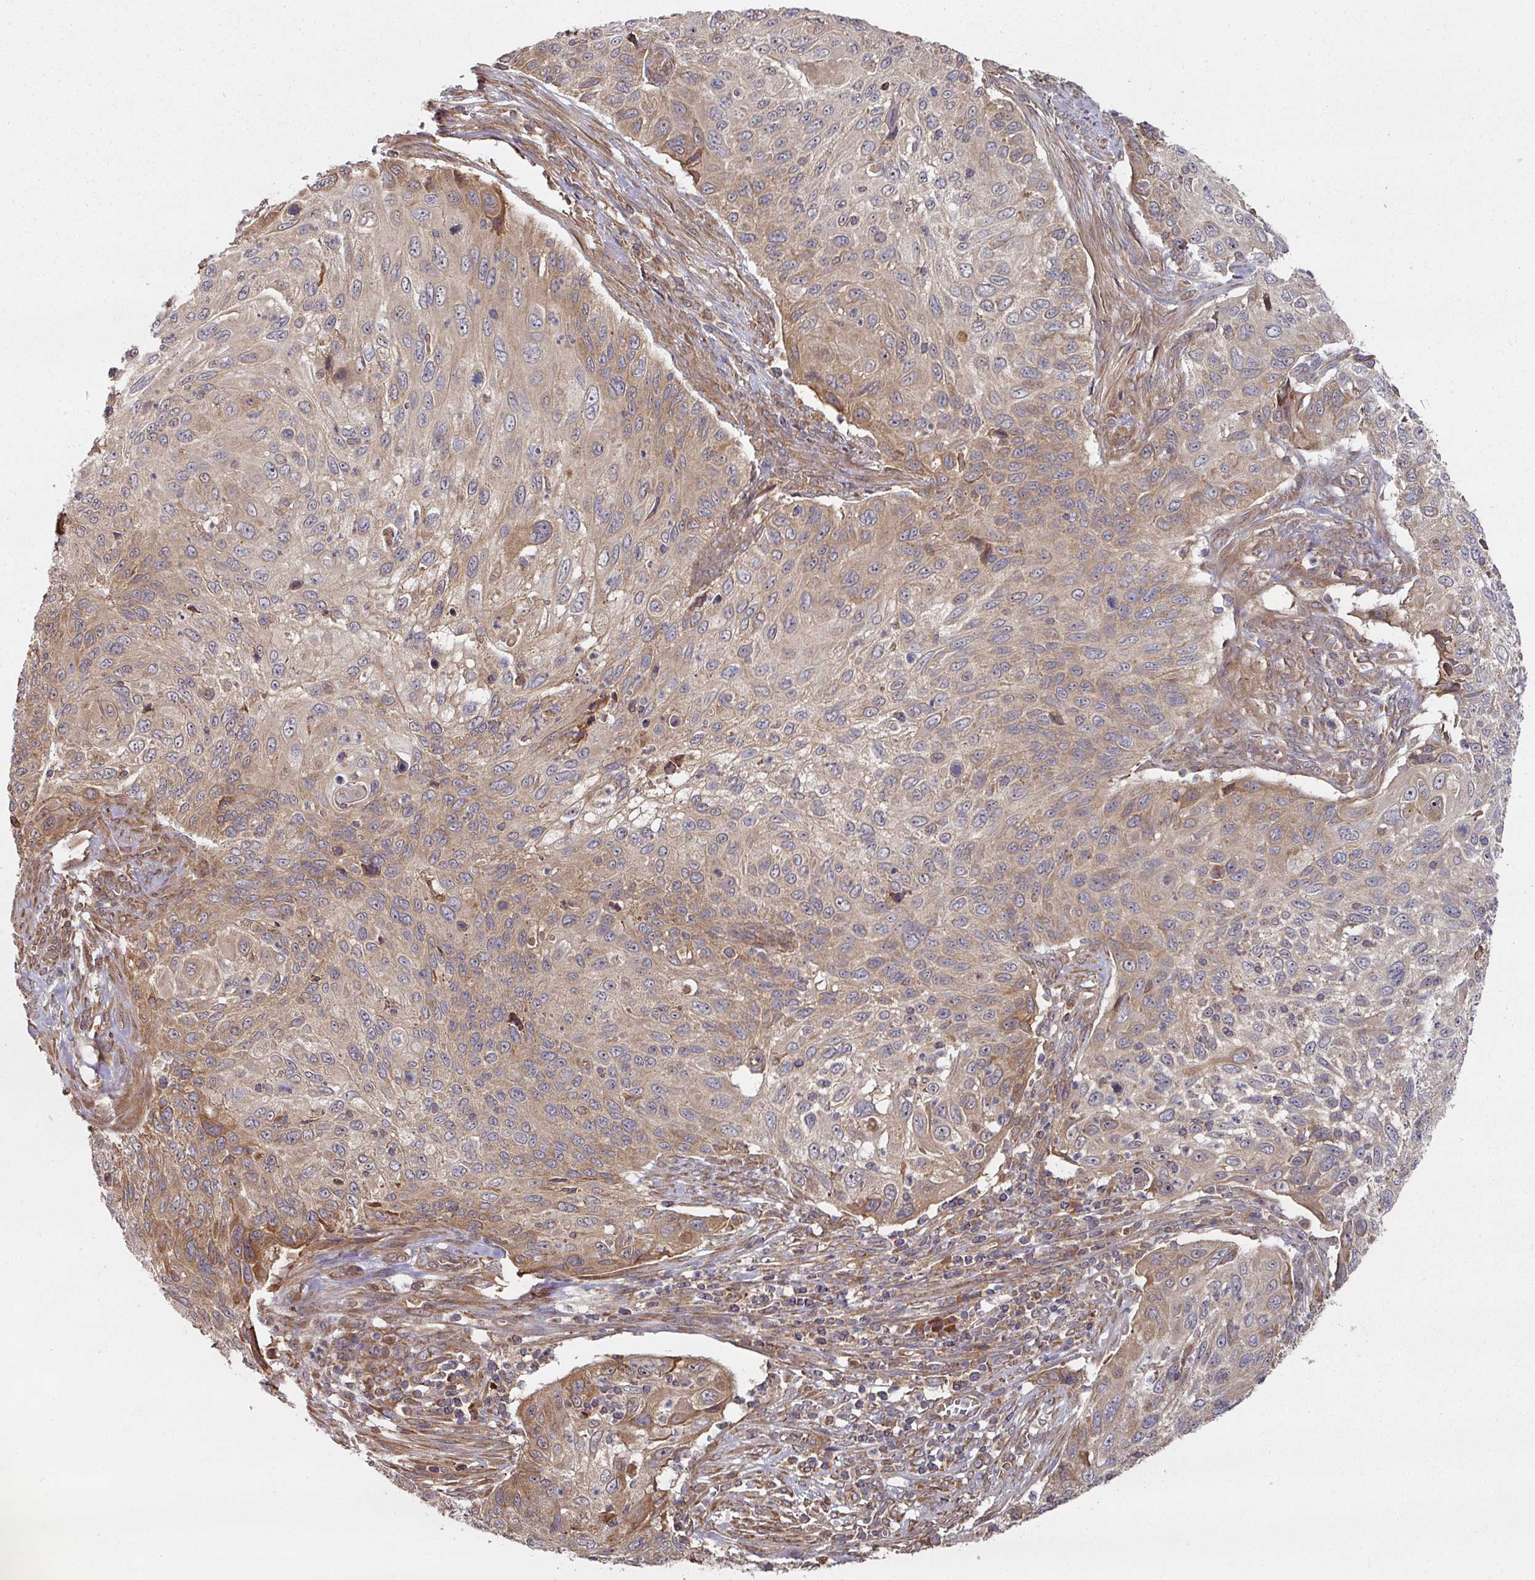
{"staining": {"intensity": "moderate", "quantity": ">75%", "location": "cytoplasmic/membranous"}, "tissue": "cervical cancer", "cell_type": "Tumor cells", "image_type": "cancer", "snomed": [{"axis": "morphology", "description": "Squamous cell carcinoma, NOS"}, {"axis": "topography", "description": "Cervix"}], "caption": "Moderate cytoplasmic/membranous protein positivity is seen in approximately >75% of tumor cells in cervical squamous cell carcinoma.", "gene": "CEP95", "patient": {"sex": "female", "age": 70}}